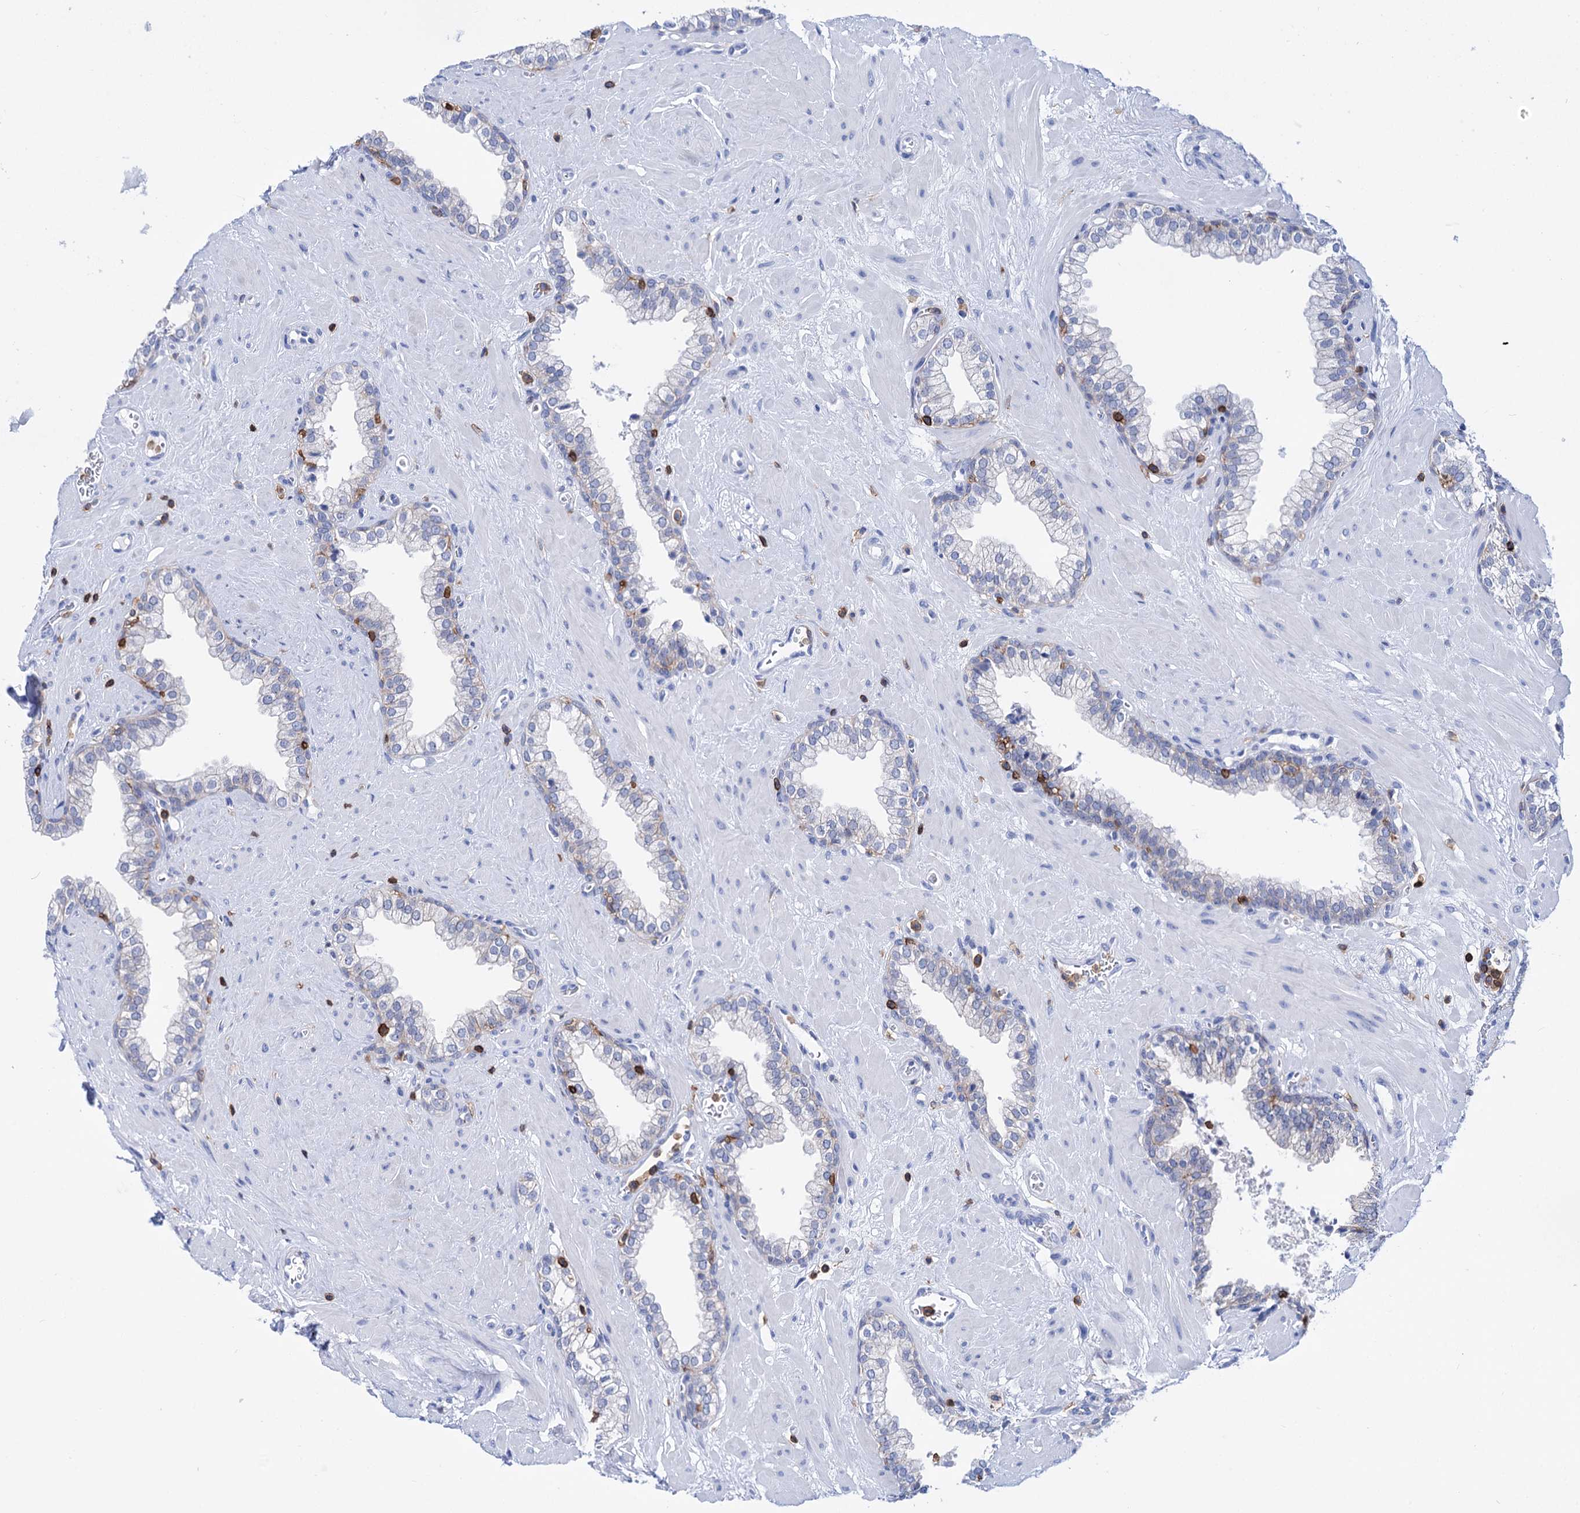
{"staining": {"intensity": "negative", "quantity": "none", "location": "none"}, "tissue": "prostate", "cell_type": "Glandular cells", "image_type": "normal", "snomed": [{"axis": "morphology", "description": "Normal tissue, NOS"}, {"axis": "morphology", "description": "Urothelial carcinoma, Low grade"}, {"axis": "topography", "description": "Urinary bladder"}, {"axis": "topography", "description": "Prostate"}], "caption": "Glandular cells show no significant positivity in unremarkable prostate.", "gene": "DEF6", "patient": {"sex": "male", "age": 60}}